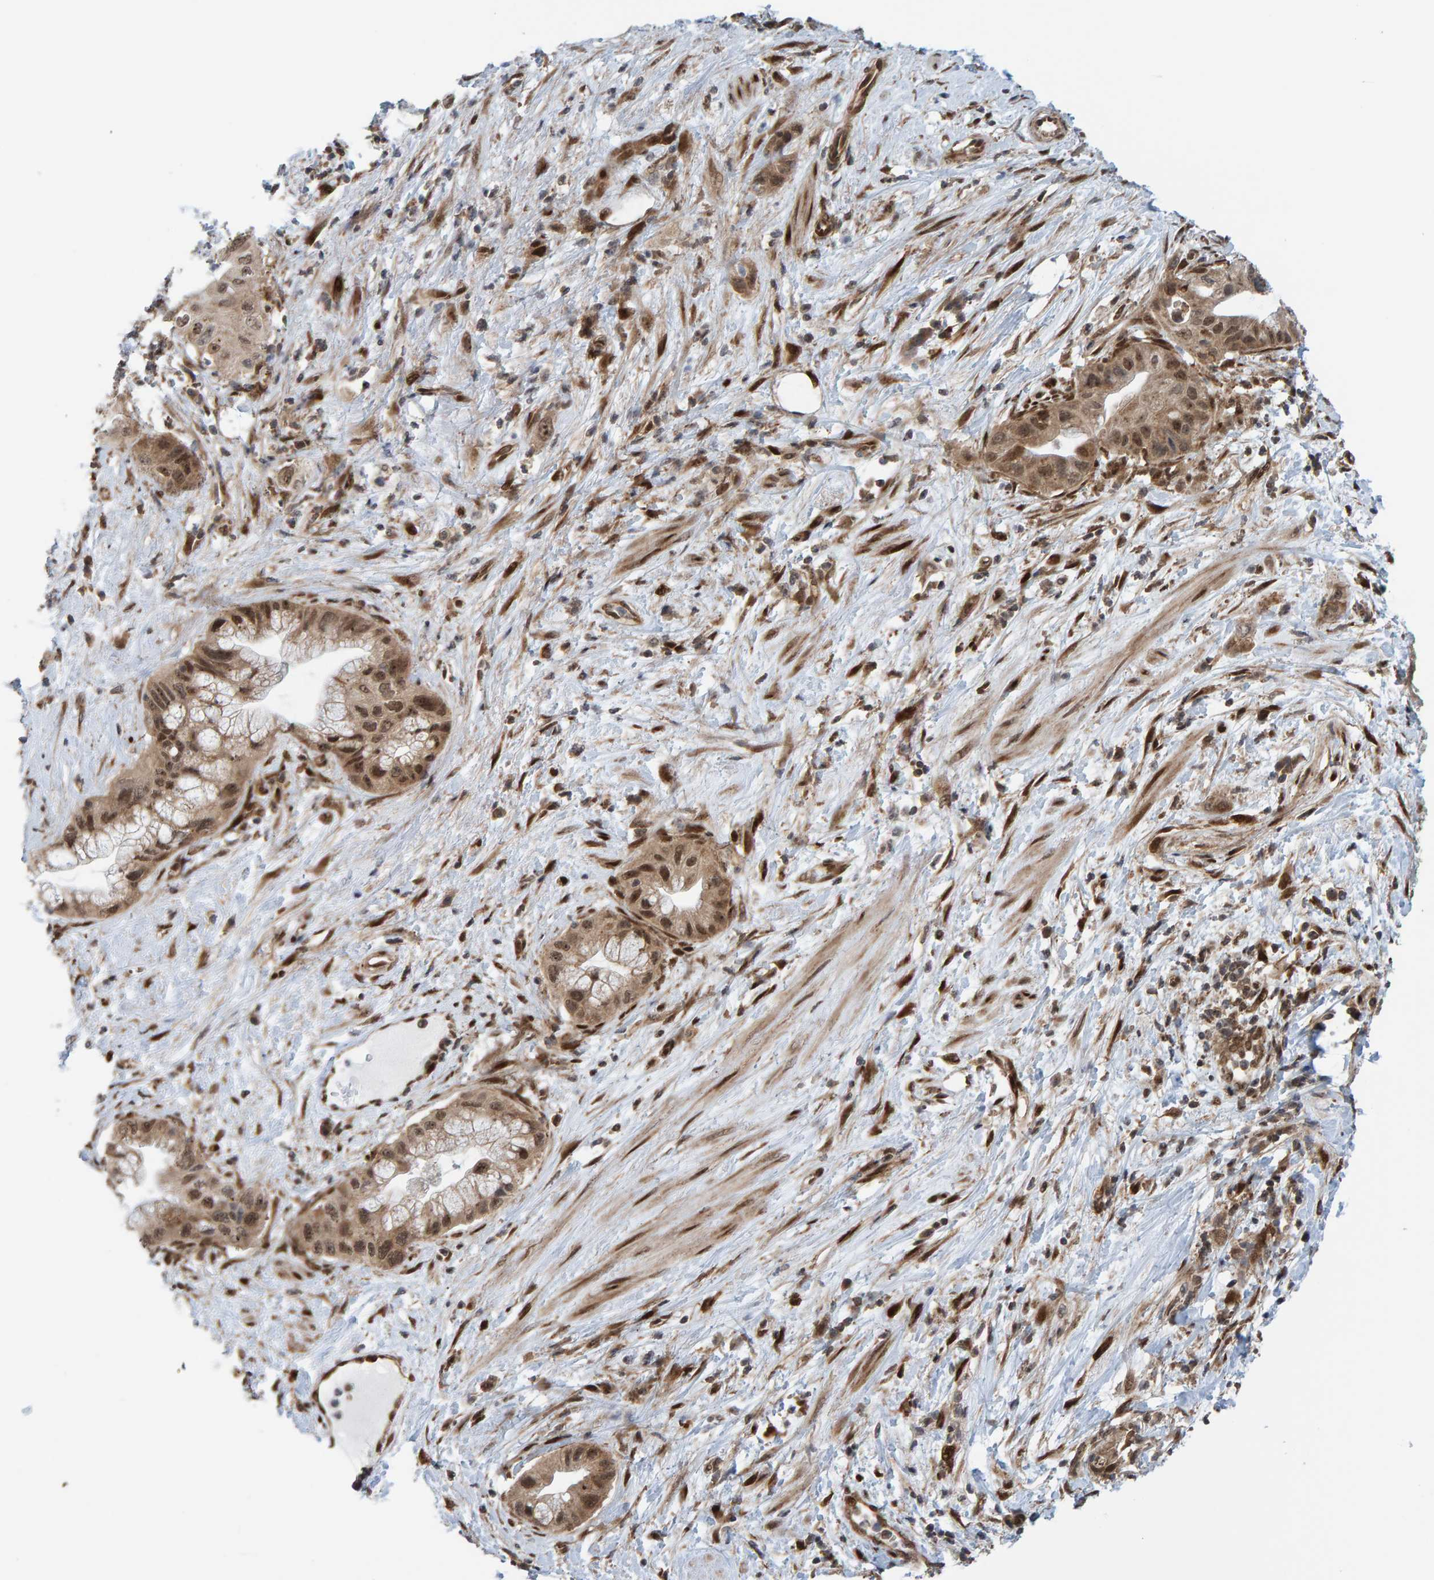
{"staining": {"intensity": "weak", "quantity": ">75%", "location": "cytoplasmic/membranous,nuclear"}, "tissue": "pancreatic cancer", "cell_type": "Tumor cells", "image_type": "cancer", "snomed": [{"axis": "morphology", "description": "Adenocarcinoma, NOS"}, {"axis": "topography", "description": "Pancreas"}], "caption": "Human pancreatic cancer (adenocarcinoma) stained with a brown dye exhibits weak cytoplasmic/membranous and nuclear positive positivity in approximately >75% of tumor cells.", "gene": "ZNF366", "patient": {"sex": "female", "age": 73}}